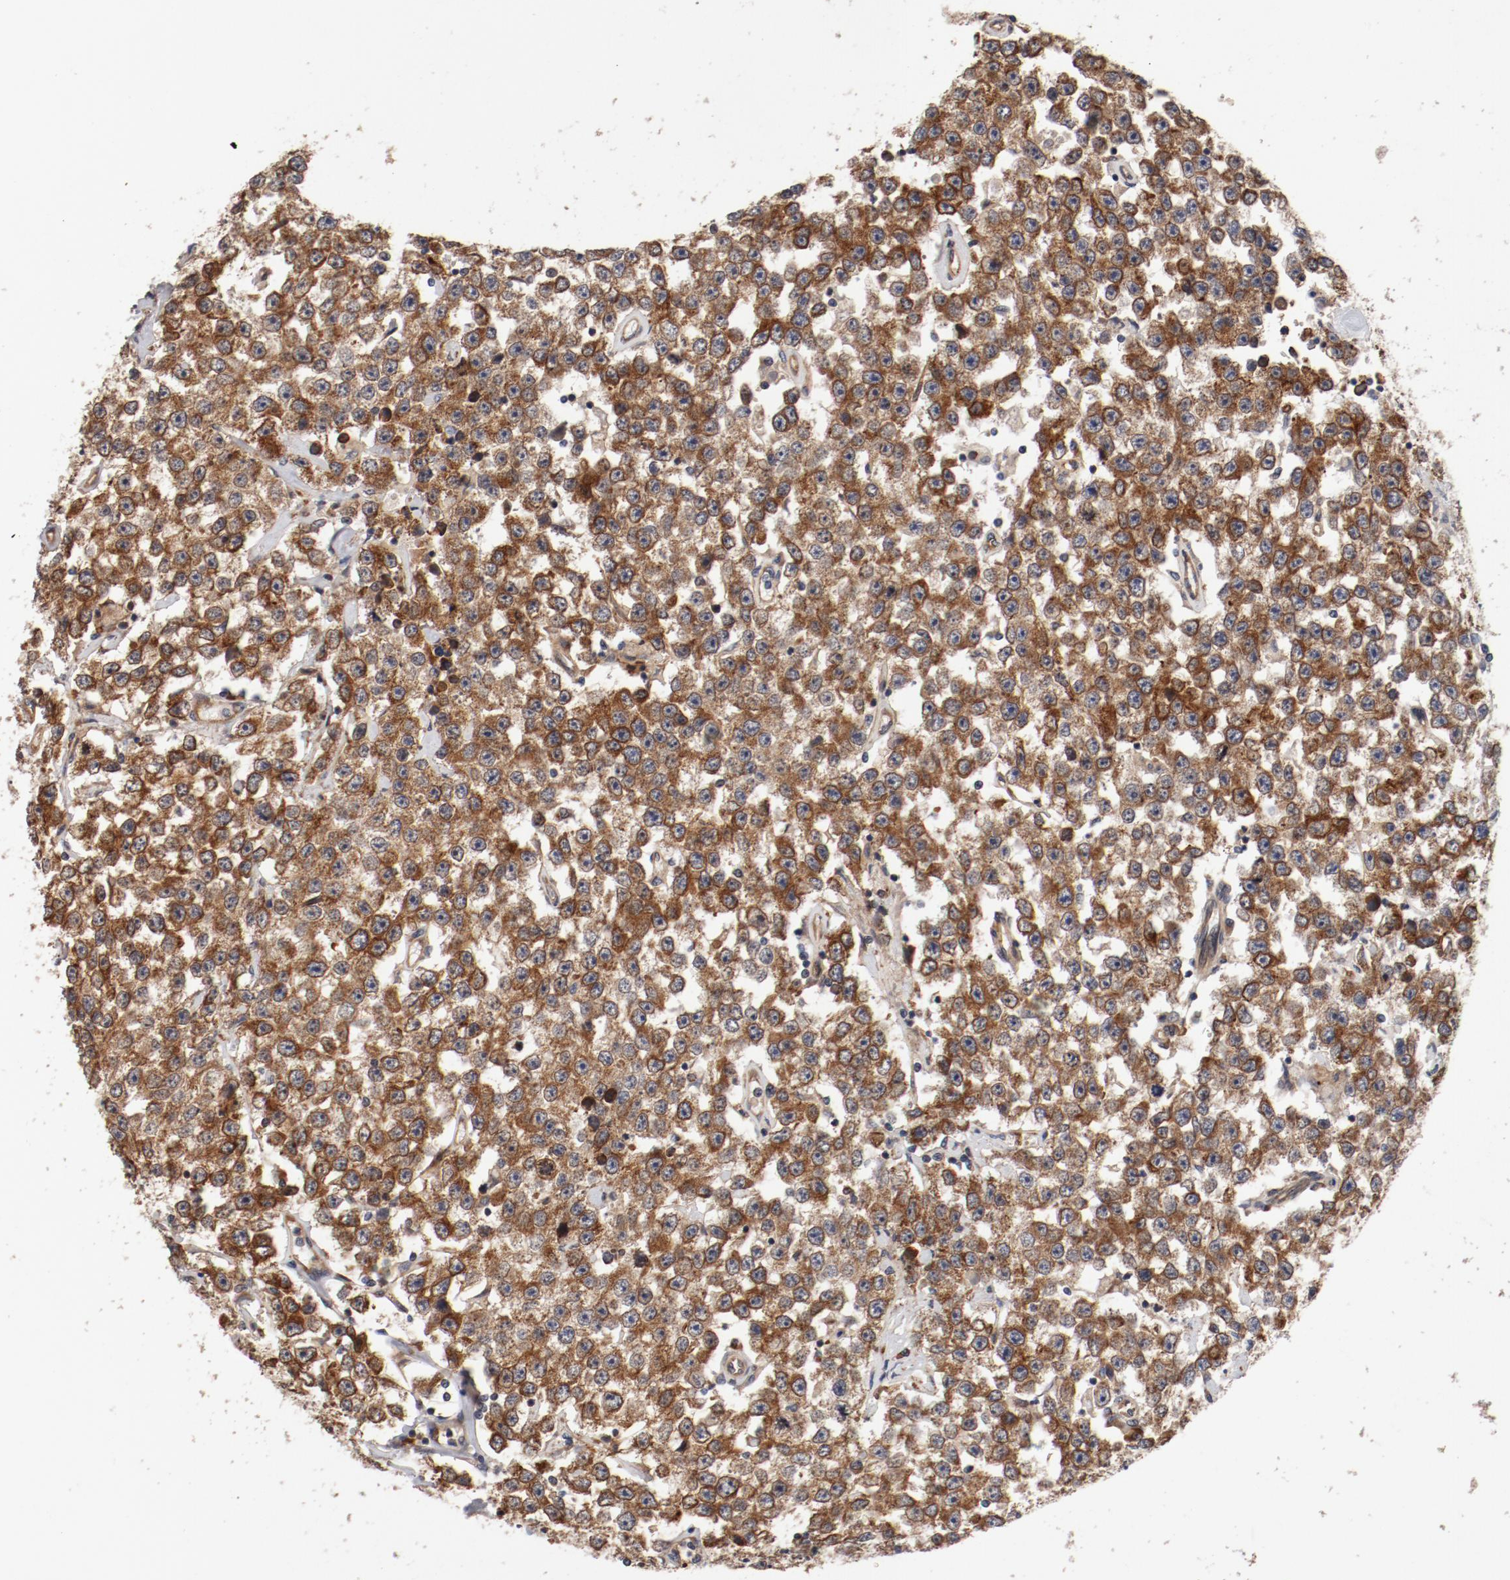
{"staining": {"intensity": "moderate", "quantity": ">75%", "location": "cytoplasmic/membranous"}, "tissue": "testis cancer", "cell_type": "Tumor cells", "image_type": "cancer", "snomed": [{"axis": "morphology", "description": "Seminoma, NOS"}, {"axis": "topography", "description": "Testis"}], "caption": "Immunohistochemical staining of human seminoma (testis) demonstrates medium levels of moderate cytoplasmic/membranous protein staining in approximately >75% of tumor cells. The staining is performed using DAB (3,3'-diaminobenzidine) brown chromogen to label protein expression. The nuclei are counter-stained blue using hematoxylin.", "gene": "PITPNM2", "patient": {"sex": "male", "age": 52}}